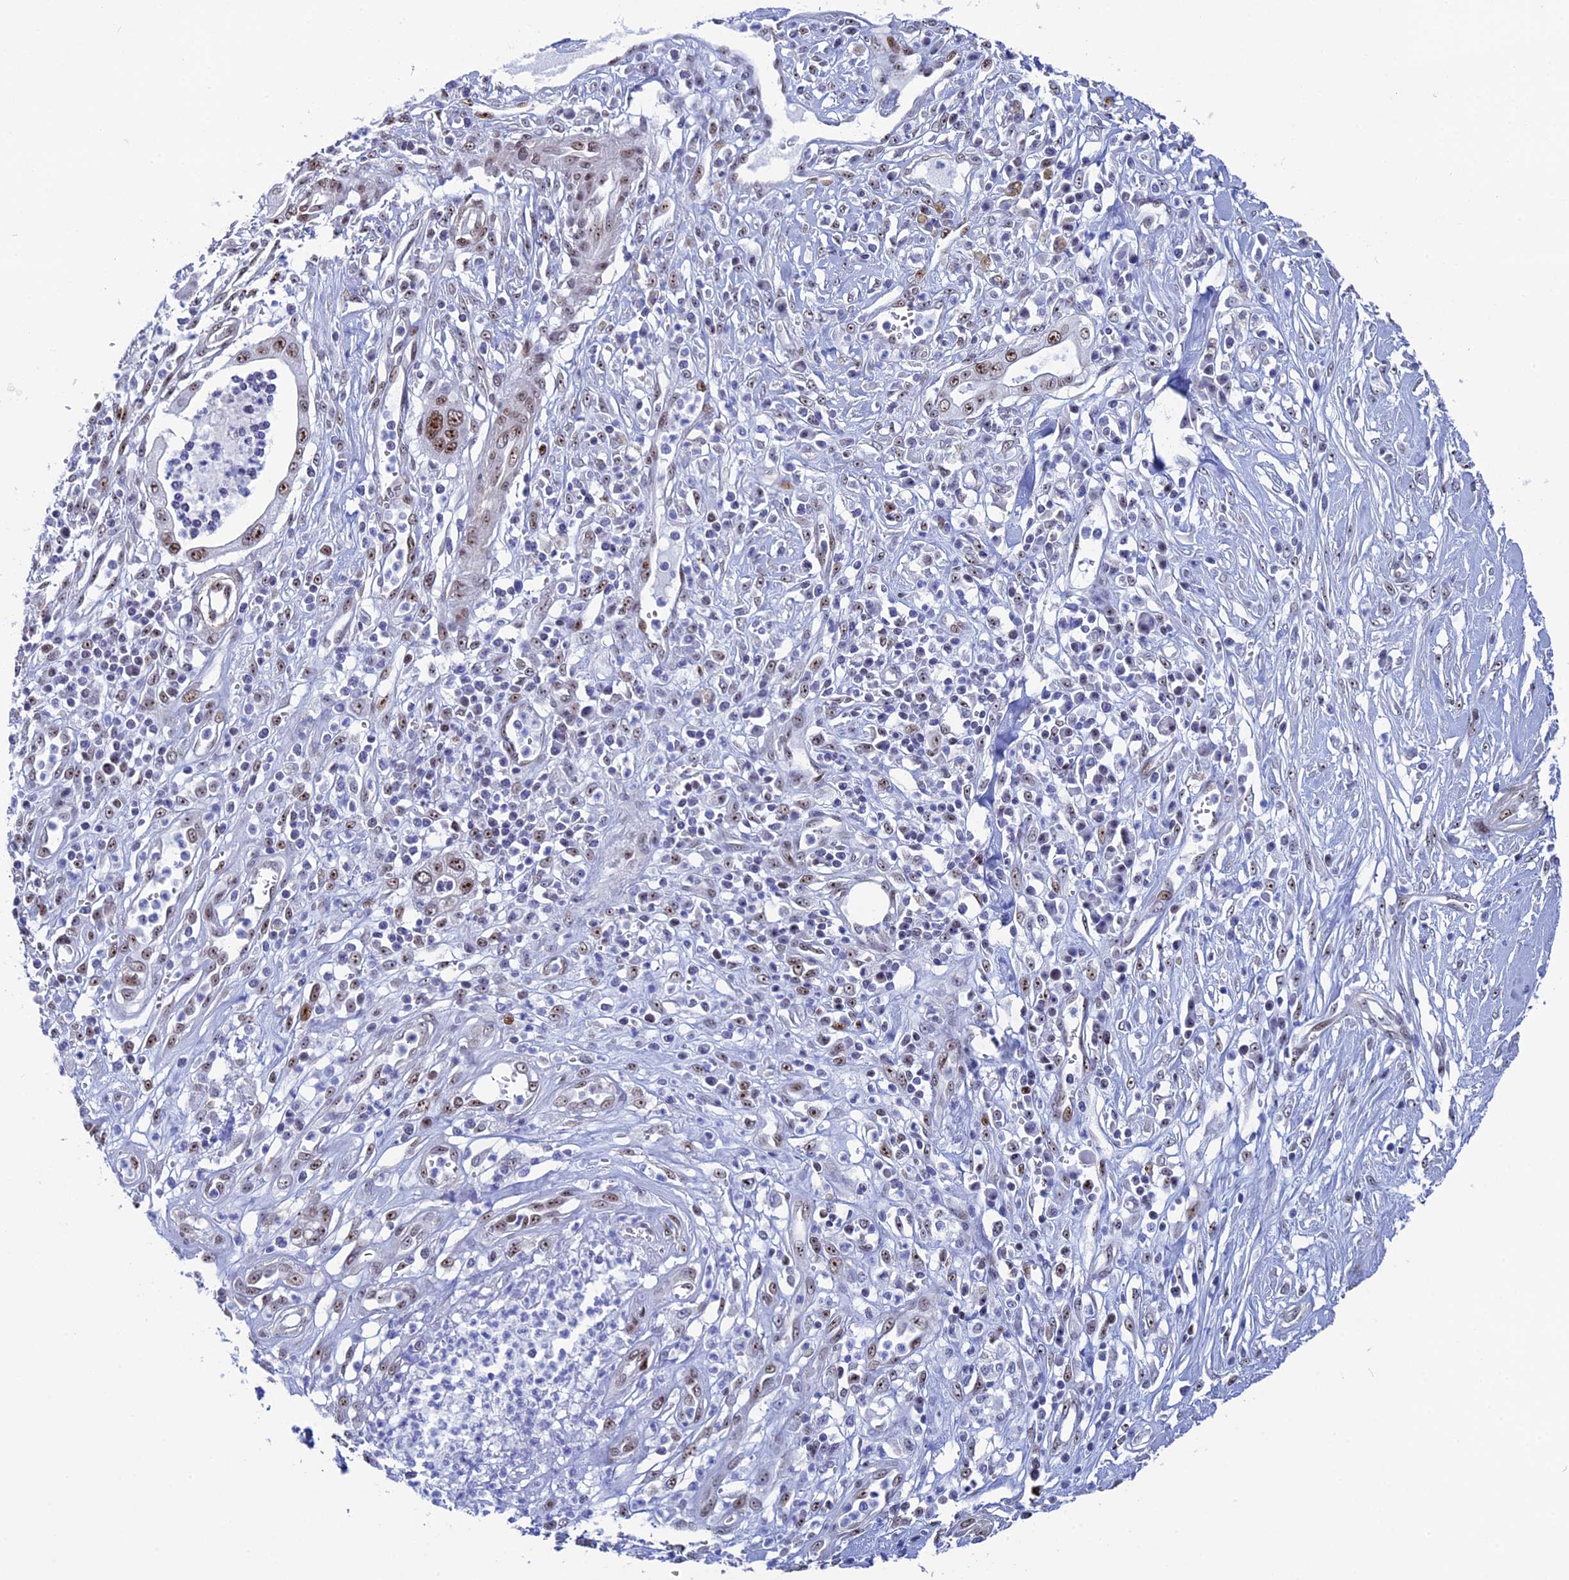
{"staining": {"intensity": "moderate", "quantity": ">75%", "location": "nuclear"}, "tissue": "pancreatic cancer", "cell_type": "Tumor cells", "image_type": "cancer", "snomed": [{"axis": "morphology", "description": "Adenocarcinoma, NOS"}, {"axis": "topography", "description": "Pancreas"}], "caption": "Tumor cells reveal medium levels of moderate nuclear positivity in approximately >75% of cells in human pancreatic cancer.", "gene": "CCDC86", "patient": {"sex": "male", "age": 68}}